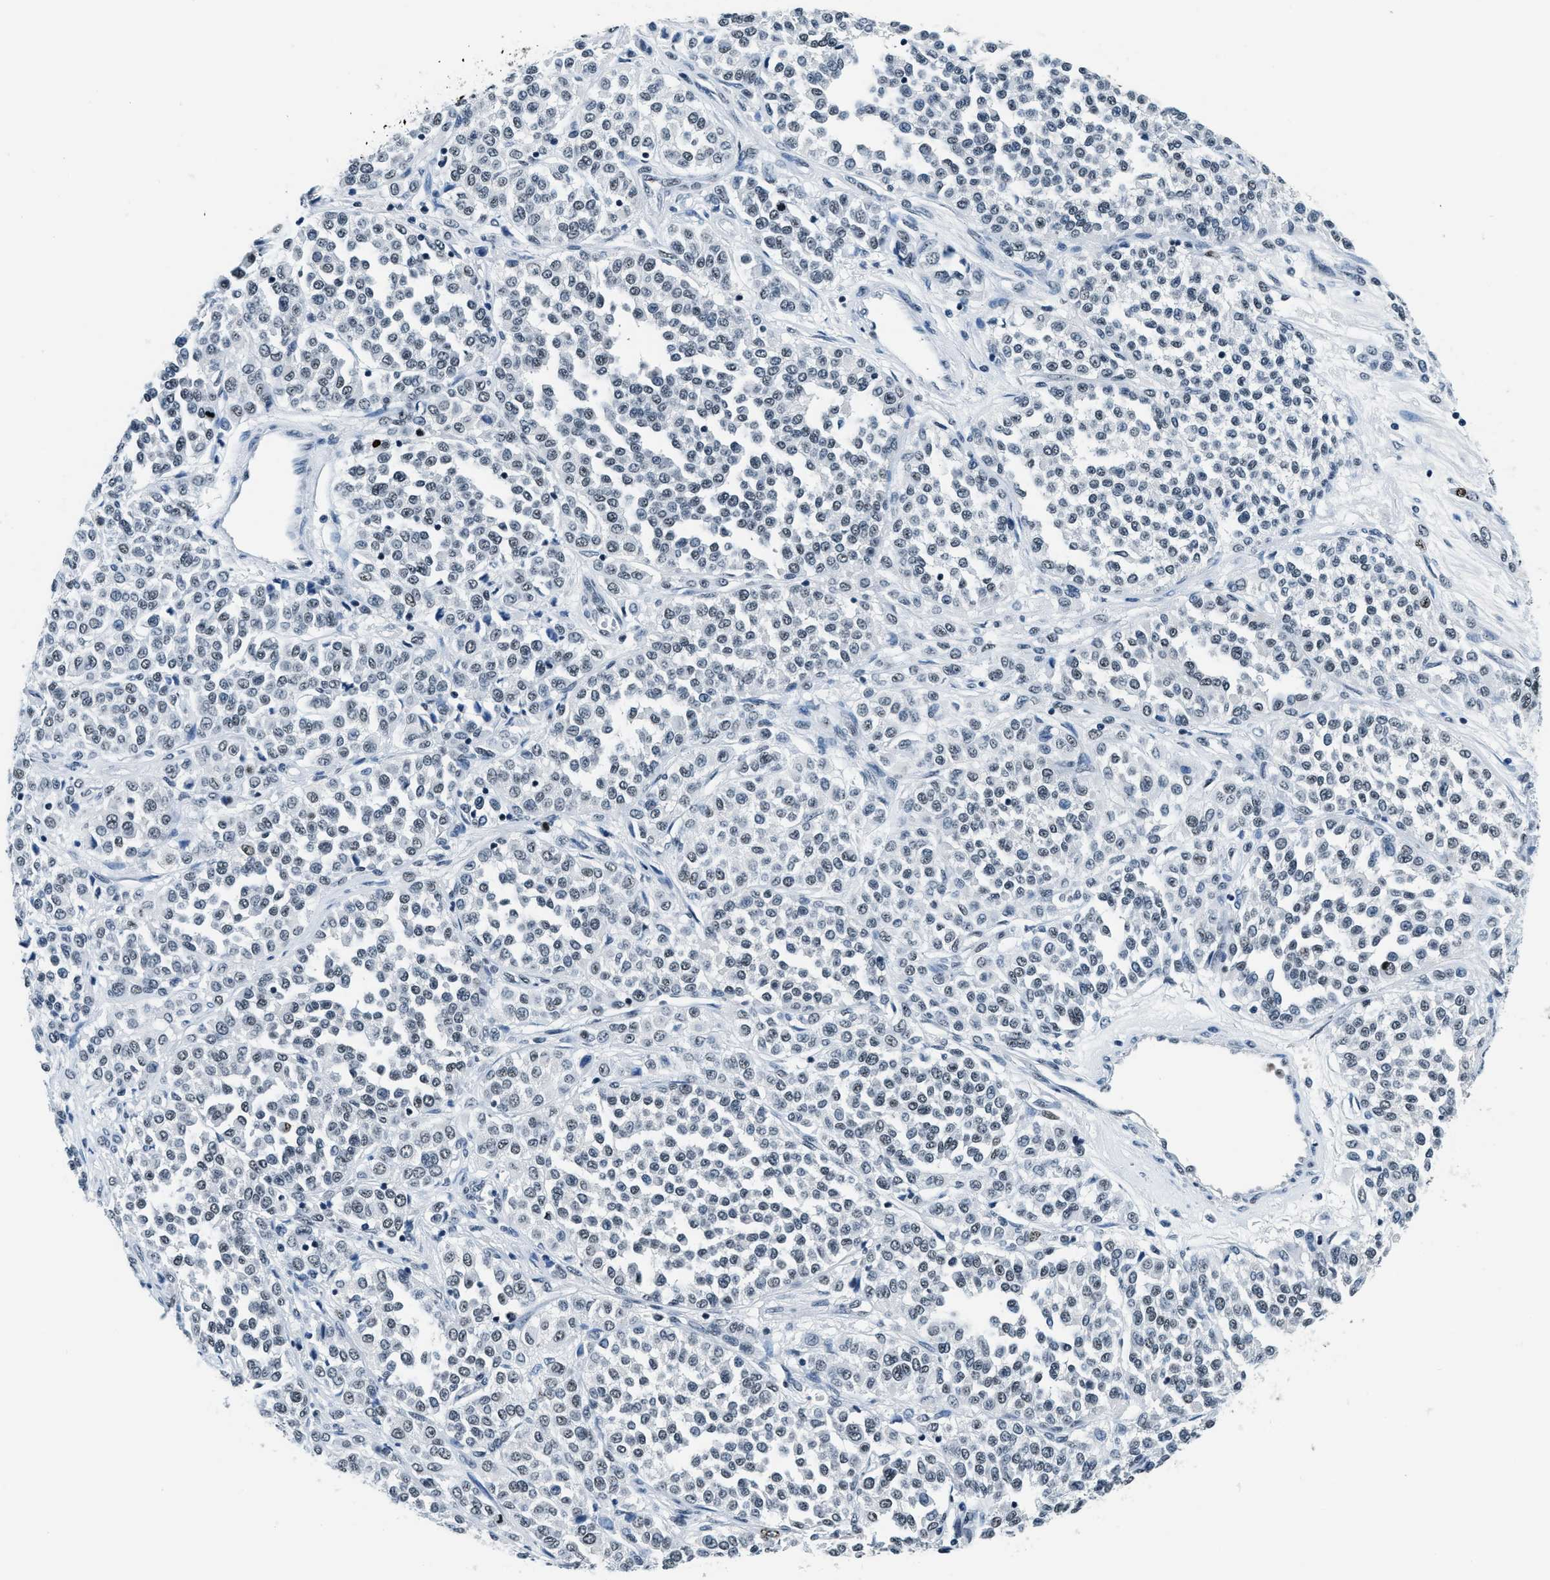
{"staining": {"intensity": "negative", "quantity": "none", "location": "none"}, "tissue": "melanoma", "cell_type": "Tumor cells", "image_type": "cancer", "snomed": [{"axis": "morphology", "description": "Malignant melanoma, Metastatic site"}, {"axis": "topography", "description": "Pancreas"}], "caption": "A histopathology image of malignant melanoma (metastatic site) stained for a protein reveals no brown staining in tumor cells. (DAB immunohistochemistry with hematoxylin counter stain).", "gene": "TOP1", "patient": {"sex": "female", "age": 30}}